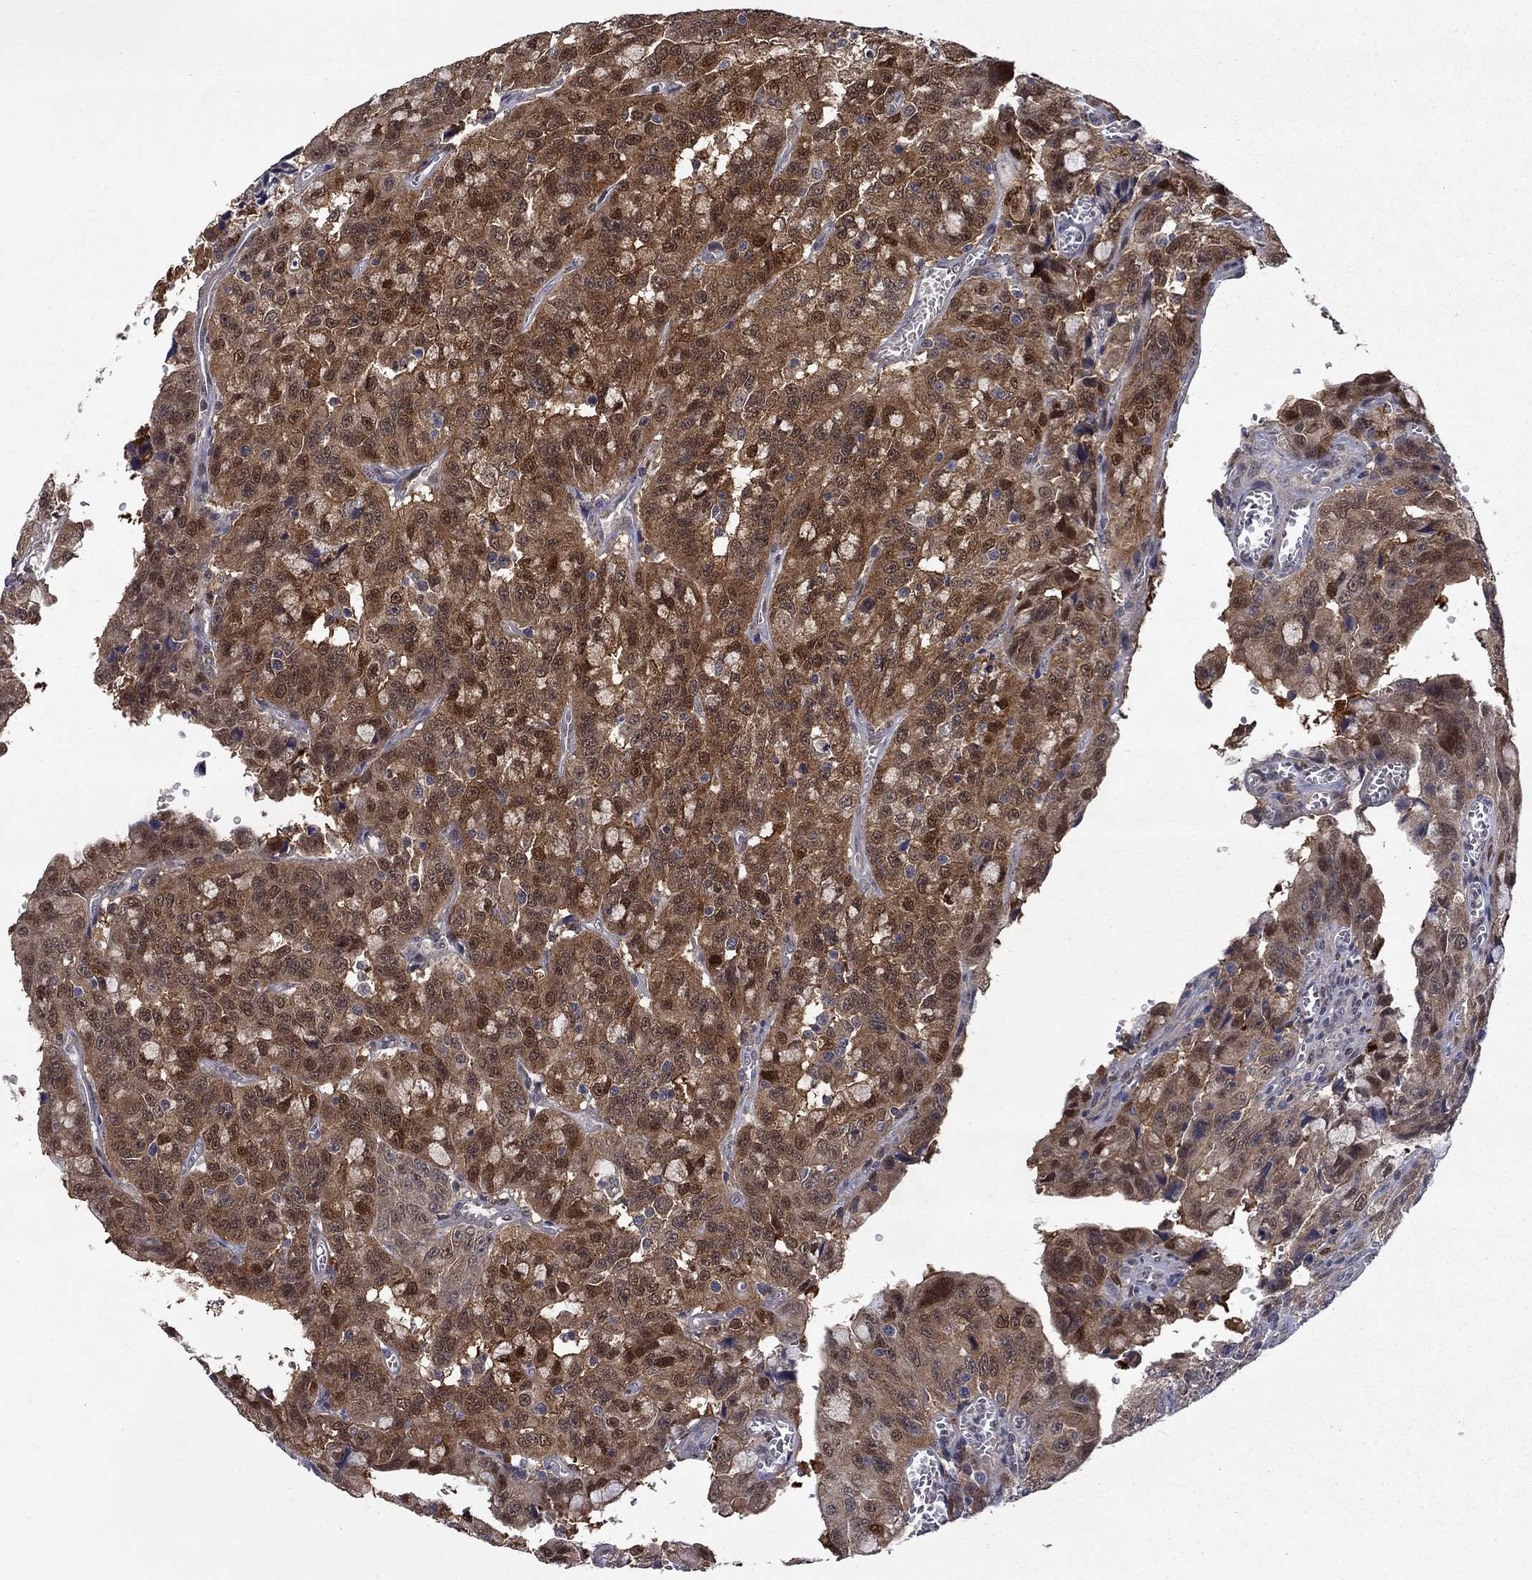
{"staining": {"intensity": "strong", "quantity": ">75%", "location": "cytoplasmic/membranous,nuclear"}, "tissue": "urothelial cancer", "cell_type": "Tumor cells", "image_type": "cancer", "snomed": [{"axis": "morphology", "description": "Urothelial carcinoma, NOS"}, {"axis": "morphology", "description": "Urothelial carcinoma, High grade"}, {"axis": "topography", "description": "Urinary bladder"}], "caption": "Immunohistochemistry micrograph of human urothelial carcinoma (high-grade) stained for a protein (brown), which exhibits high levels of strong cytoplasmic/membranous and nuclear expression in approximately >75% of tumor cells.", "gene": "CBR1", "patient": {"sex": "female", "age": 73}}